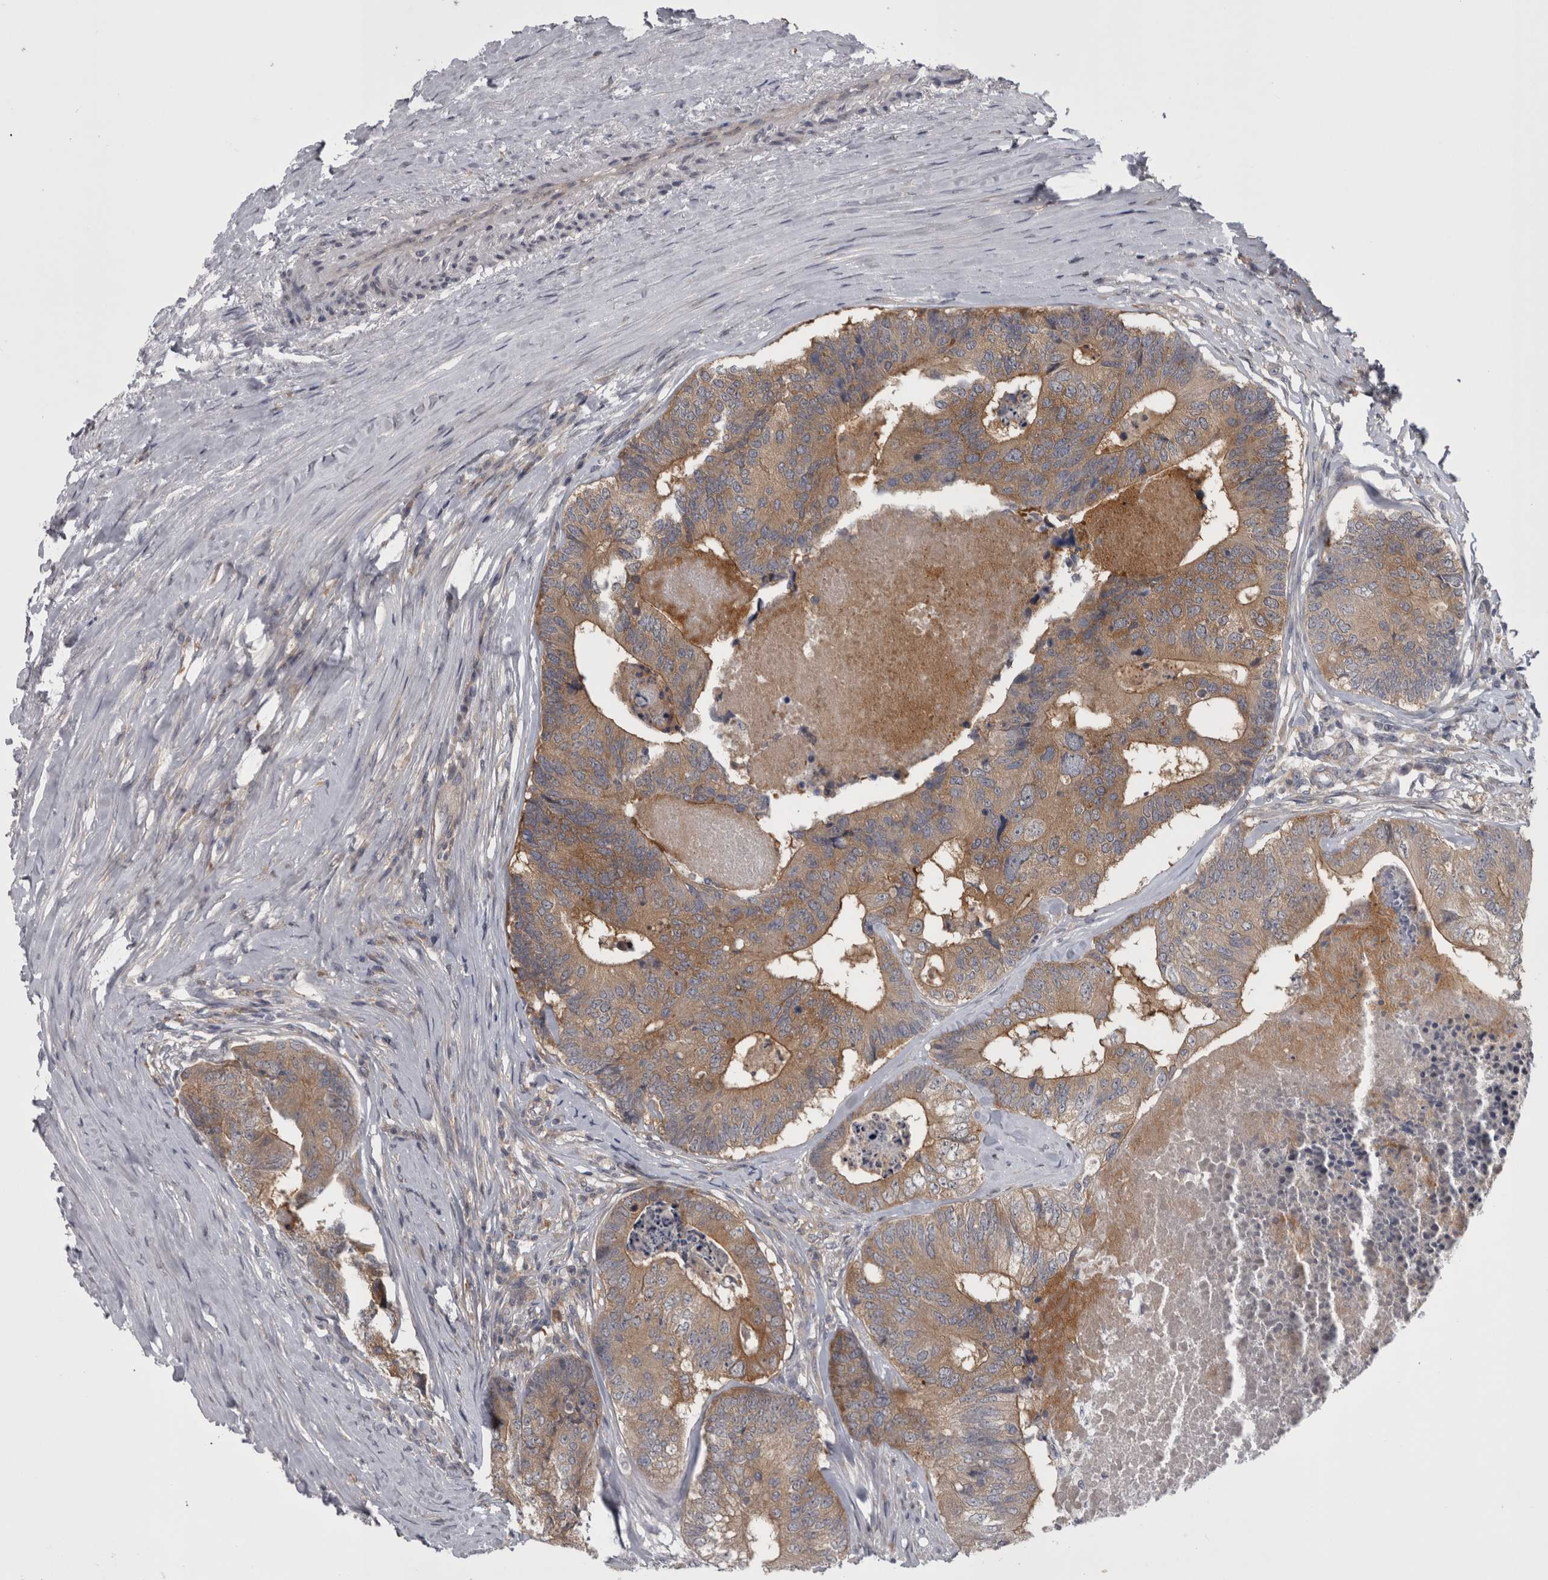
{"staining": {"intensity": "moderate", "quantity": ">75%", "location": "cytoplasmic/membranous"}, "tissue": "colorectal cancer", "cell_type": "Tumor cells", "image_type": "cancer", "snomed": [{"axis": "morphology", "description": "Adenocarcinoma, NOS"}, {"axis": "topography", "description": "Colon"}], "caption": "This is an image of immunohistochemistry staining of colorectal adenocarcinoma, which shows moderate staining in the cytoplasmic/membranous of tumor cells.", "gene": "PRKCI", "patient": {"sex": "female", "age": 67}}